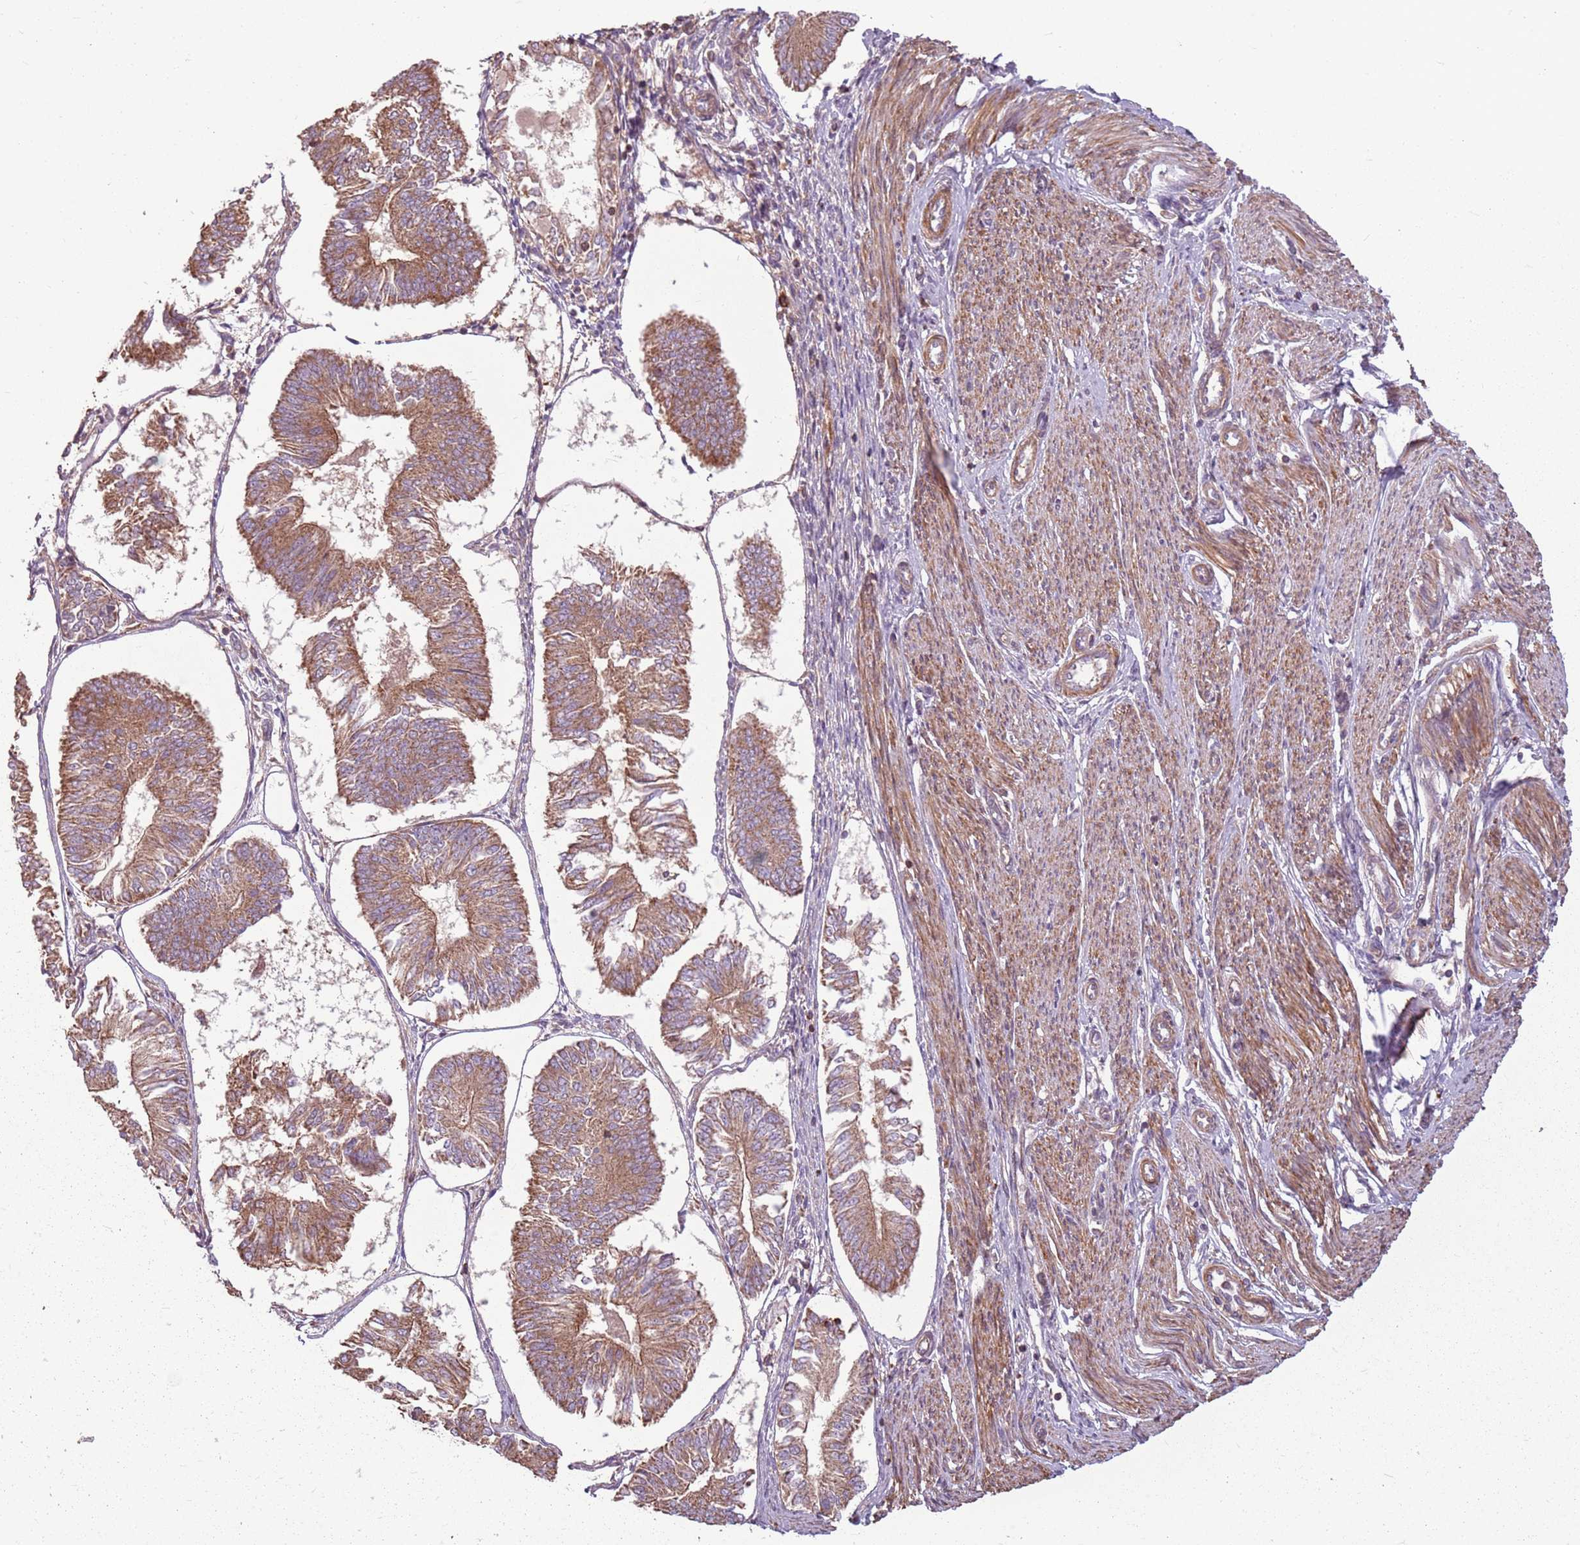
{"staining": {"intensity": "moderate", "quantity": ">75%", "location": "cytoplasmic/membranous"}, "tissue": "endometrial cancer", "cell_type": "Tumor cells", "image_type": "cancer", "snomed": [{"axis": "morphology", "description": "Adenocarcinoma, NOS"}, {"axis": "topography", "description": "Endometrium"}], "caption": "Human adenocarcinoma (endometrial) stained with a protein marker exhibits moderate staining in tumor cells.", "gene": "RPL21", "patient": {"sex": "female", "age": 58}}